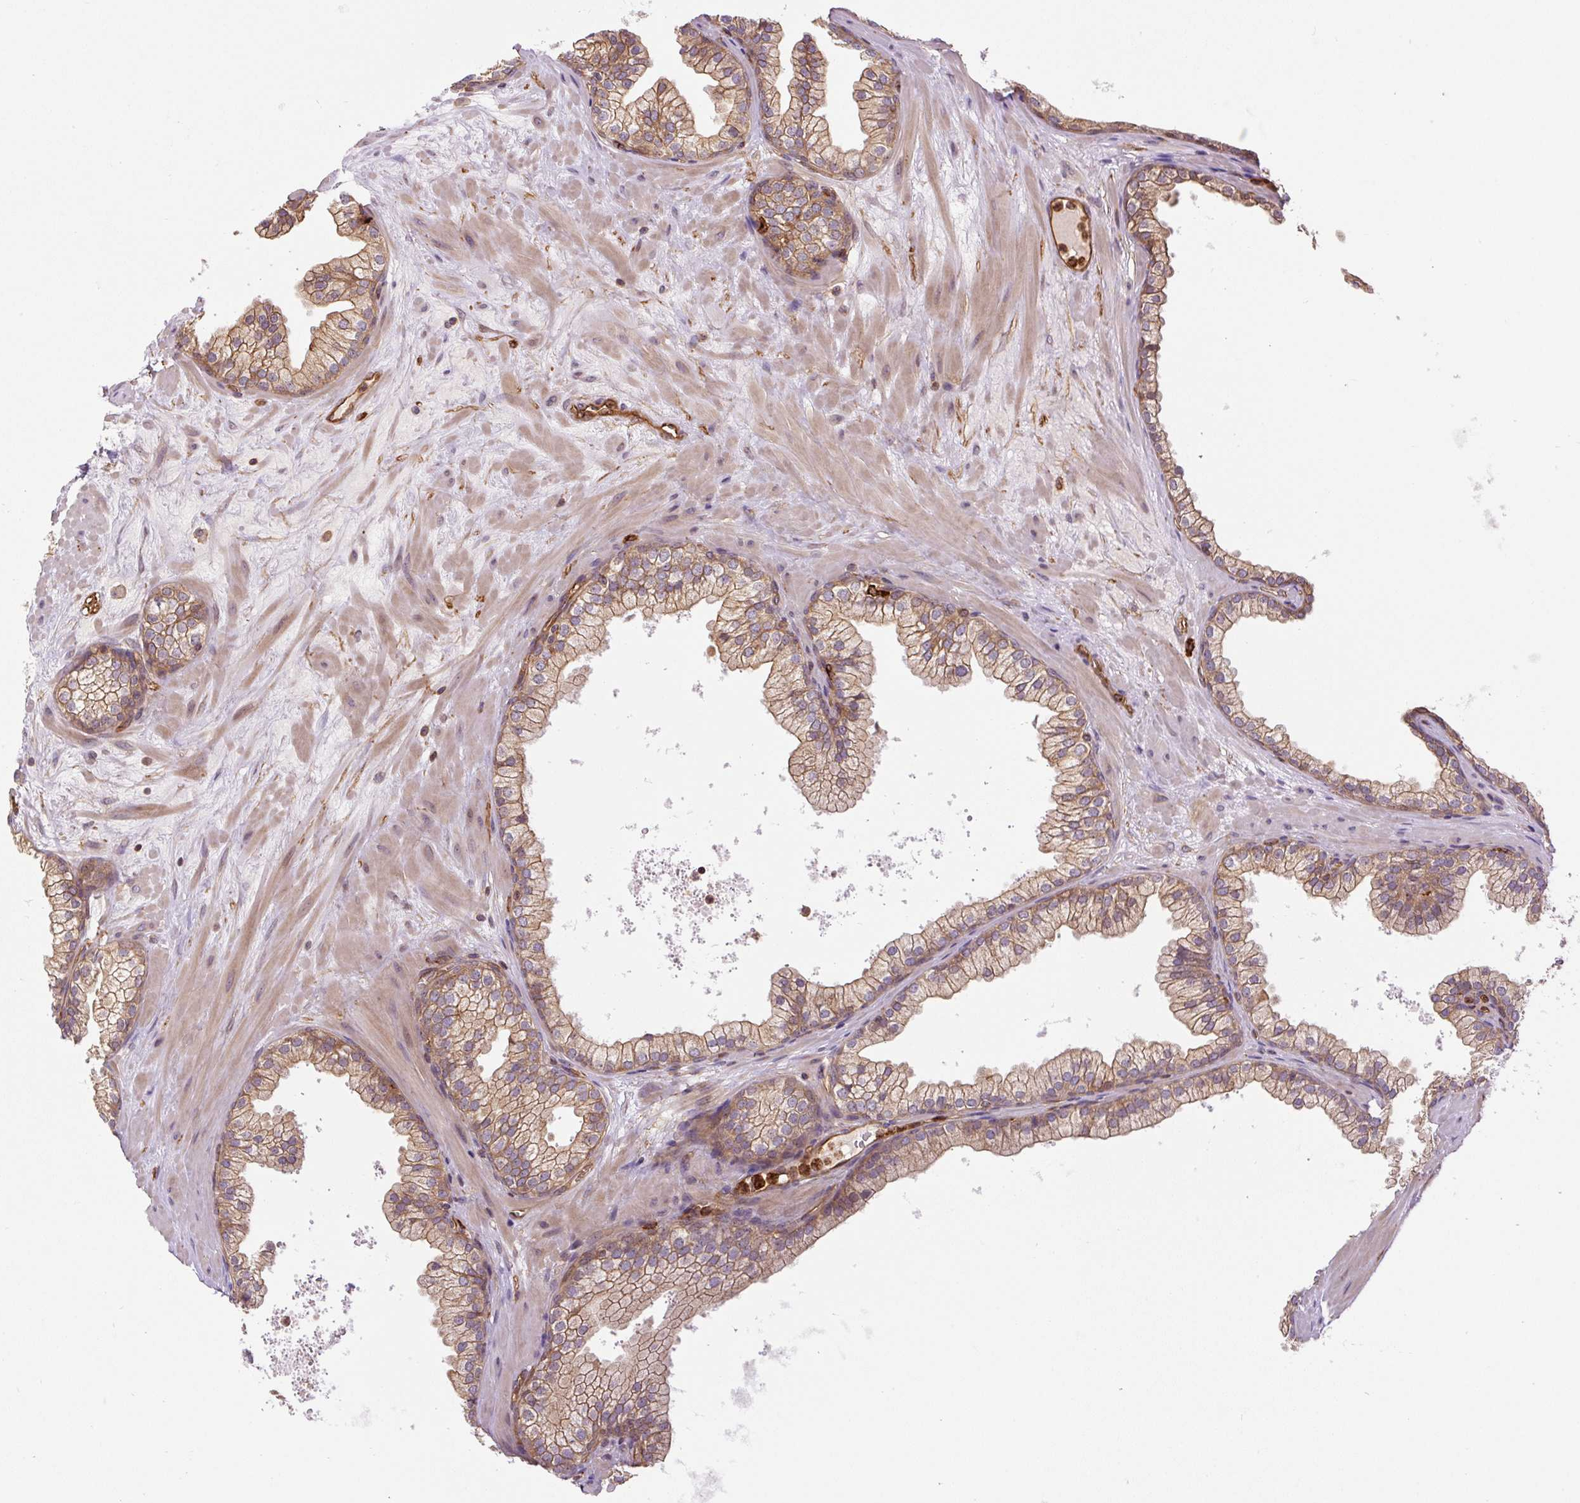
{"staining": {"intensity": "moderate", "quantity": ">75%", "location": "cytoplasmic/membranous"}, "tissue": "prostate", "cell_type": "Glandular cells", "image_type": "normal", "snomed": [{"axis": "morphology", "description": "Normal tissue, NOS"}, {"axis": "topography", "description": "Prostate"}, {"axis": "topography", "description": "Peripheral nerve tissue"}], "caption": "A high-resolution histopathology image shows immunohistochemistry staining of normal prostate, which displays moderate cytoplasmic/membranous staining in approximately >75% of glandular cells. The staining is performed using DAB brown chromogen to label protein expression. The nuclei are counter-stained blue using hematoxylin.", "gene": "B3GALT5", "patient": {"sex": "male", "age": 61}}